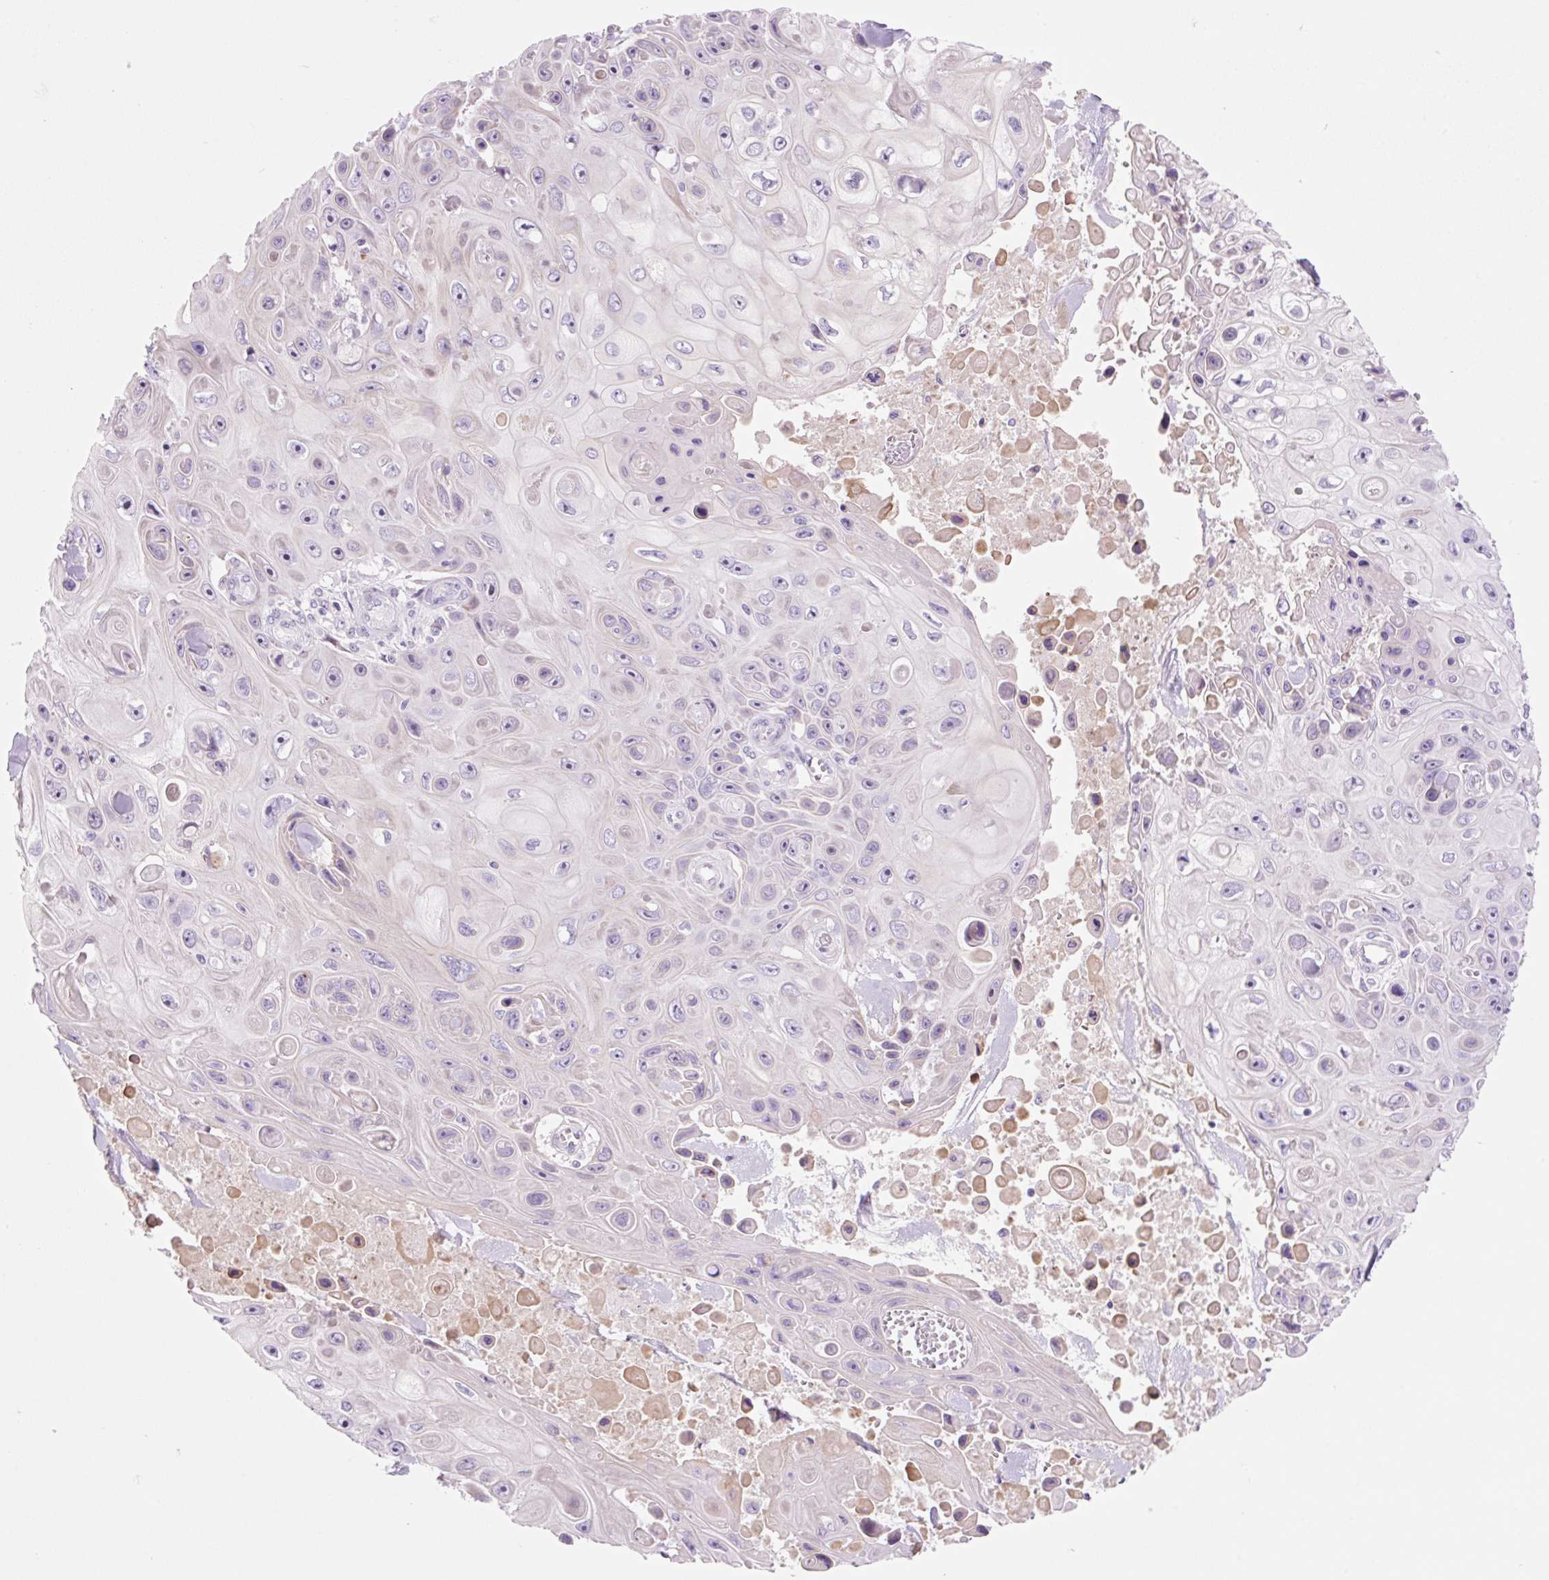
{"staining": {"intensity": "negative", "quantity": "none", "location": "none"}, "tissue": "skin cancer", "cell_type": "Tumor cells", "image_type": "cancer", "snomed": [{"axis": "morphology", "description": "Squamous cell carcinoma, NOS"}, {"axis": "topography", "description": "Skin"}], "caption": "Protein analysis of squamous cell carcinoma (skin) exhibits no significant positivity in tumor cells.", "gene": "ZNF121", "patient": {"sex": "male", "age": 82}}